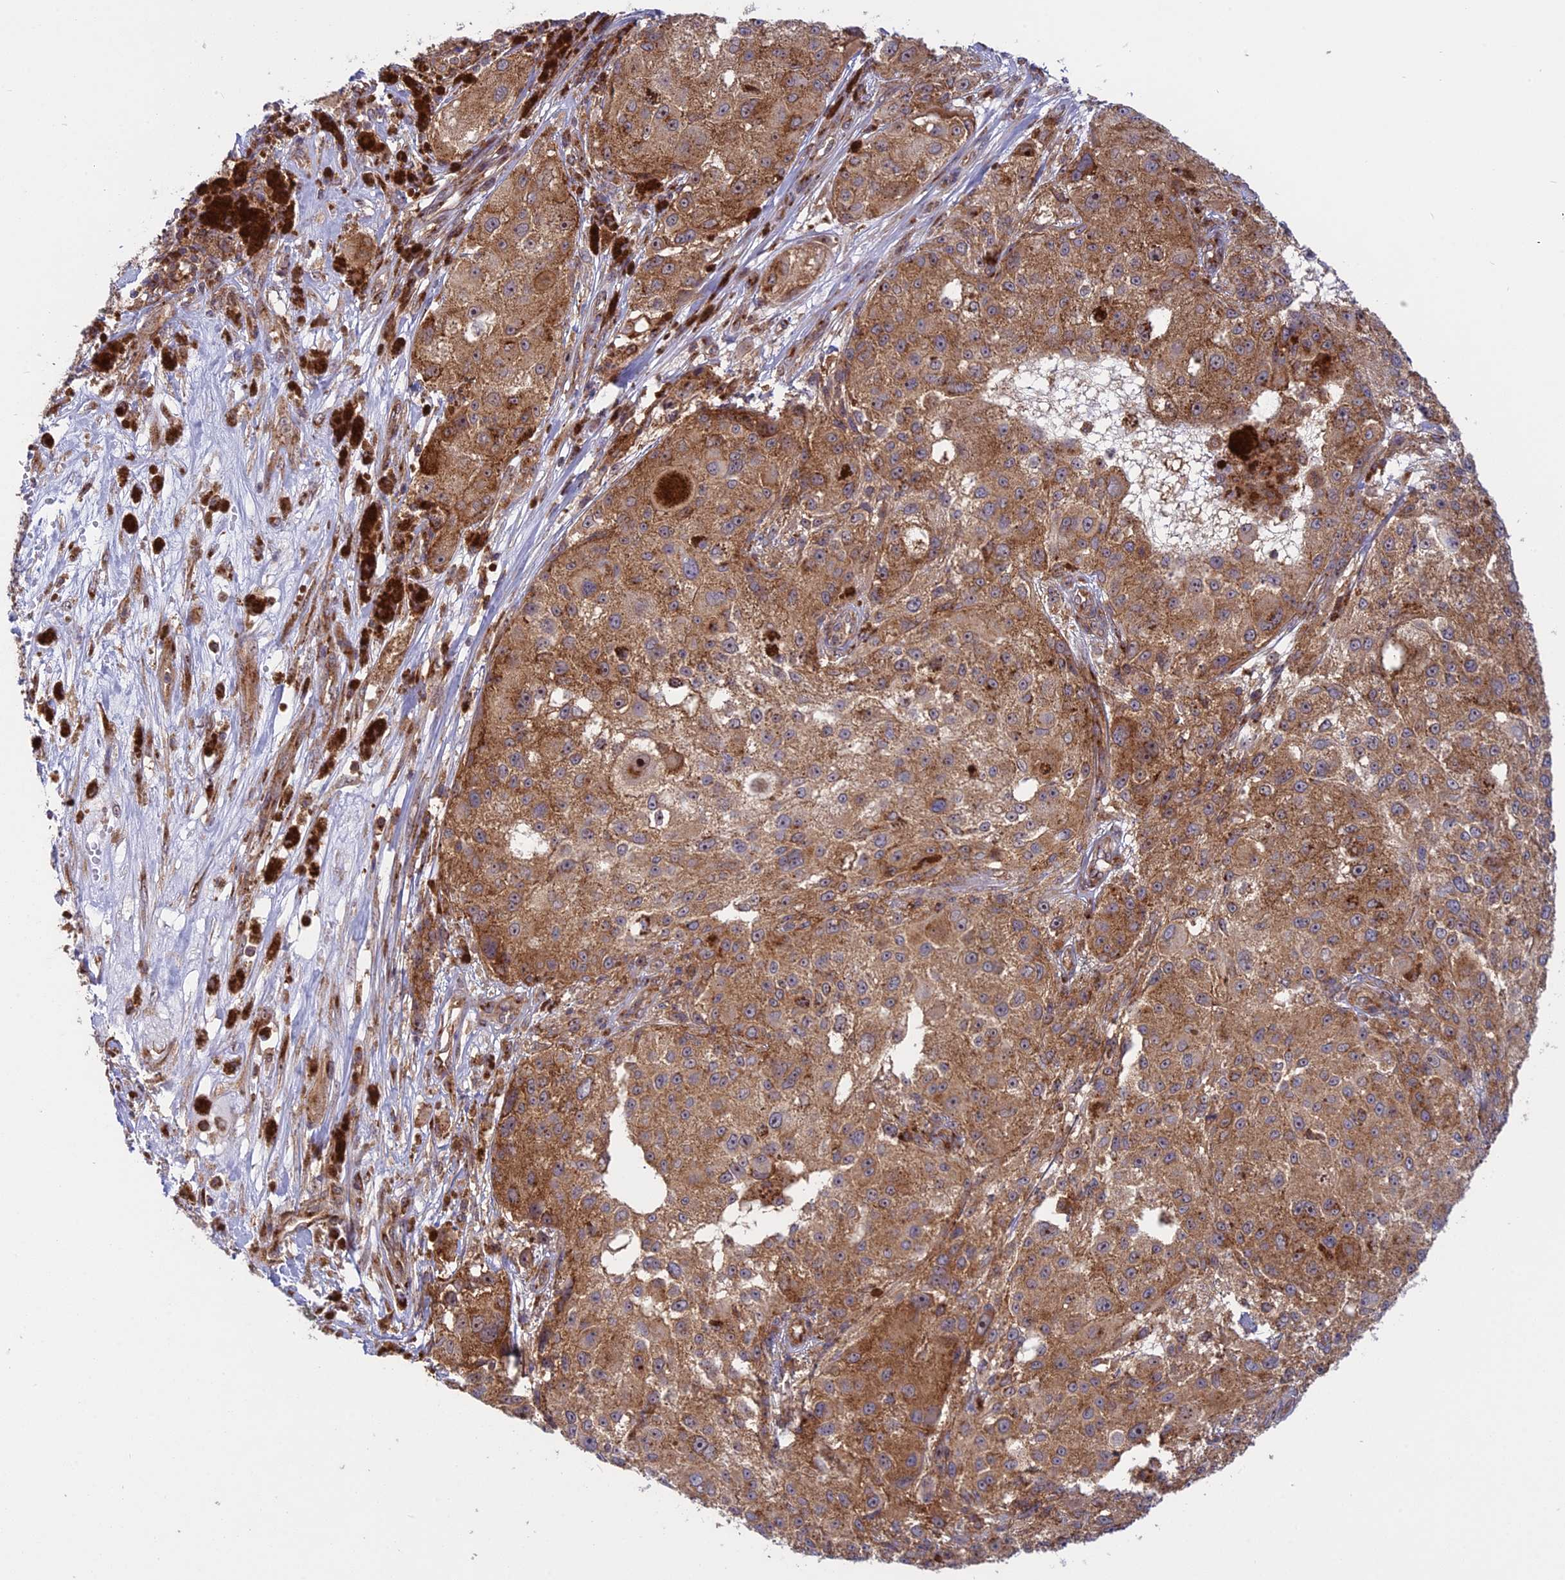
{"staining": {"intensity": "moderate", "quantity": ">75%", "location": "cytoplasmic/membranous"}, "tissue": "melanoma", "cell_type": "Tumor cells", "image_type": "cancer", "snomed": [{"axis": "morphology", "description": "Necrosis, NOS"}, {"axis": "morphology", "description": "Malignant melanoma, NOS"}, {"axis": "topography", "description": "Skin"}], "caption": "Melanoma stained with a protein marker shows moderate staining in tumor cells.", "gene": "CLINT1", "patient": {"sex": "female", "age": 87}}